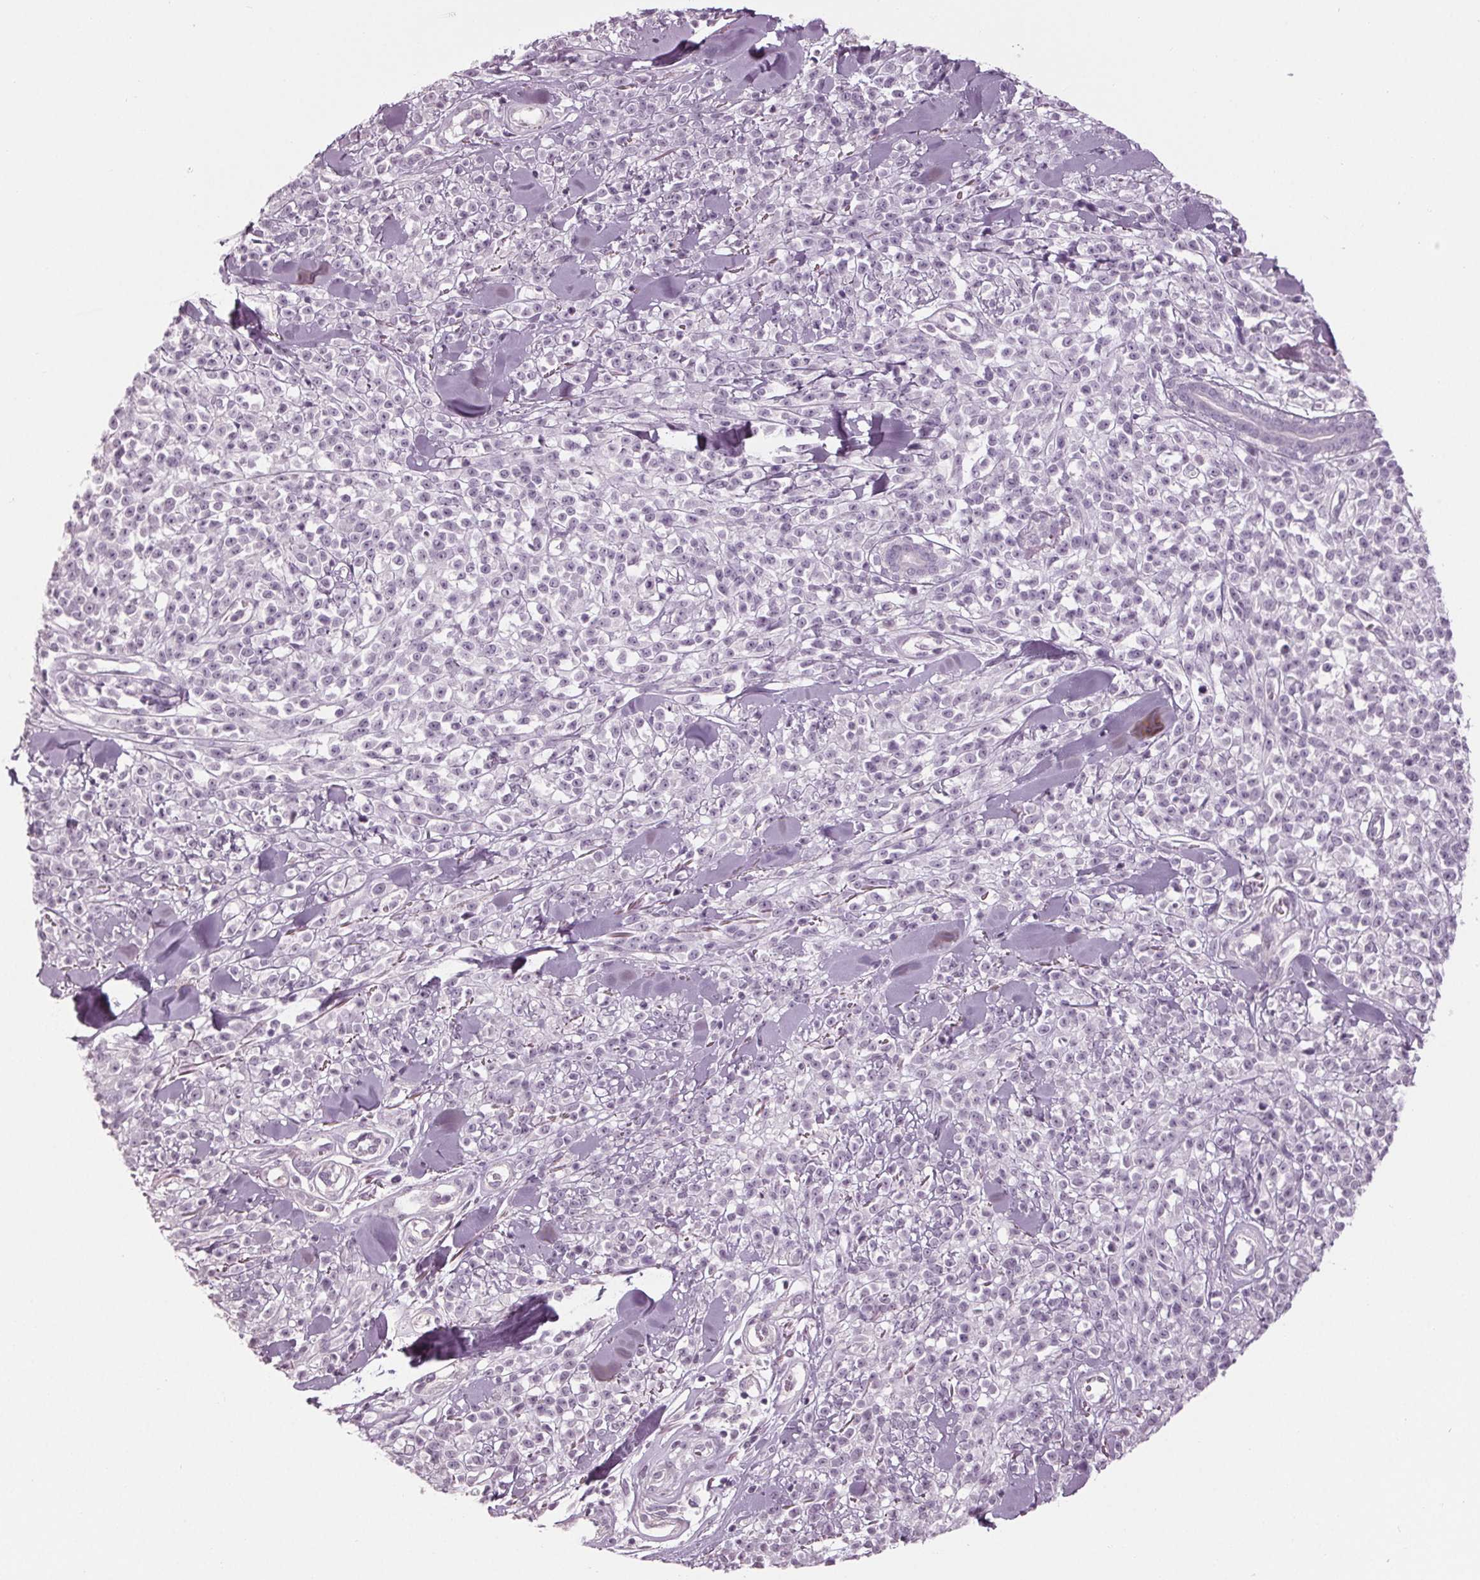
{"staining": {"intensity": "negative", "quantity": "none", "location": "none"}, "tissue": "melanoma", "cell_type": "Tumor cells", "image_type": "cancer", "snomed": [{"axis": "morphology", "description": "Malignant melanoma, NOS"}, {"axis": "topography", "description": "Skin"}, {"axis": "topography", "description": "Skin of trunk"}], "caption": "A photomicrograph of malignant melanoma stained for a protein exhibits no brown staining in tumor cells.", "gene": "TNNC2", "patient": {"sex": "male", "age": 74}}